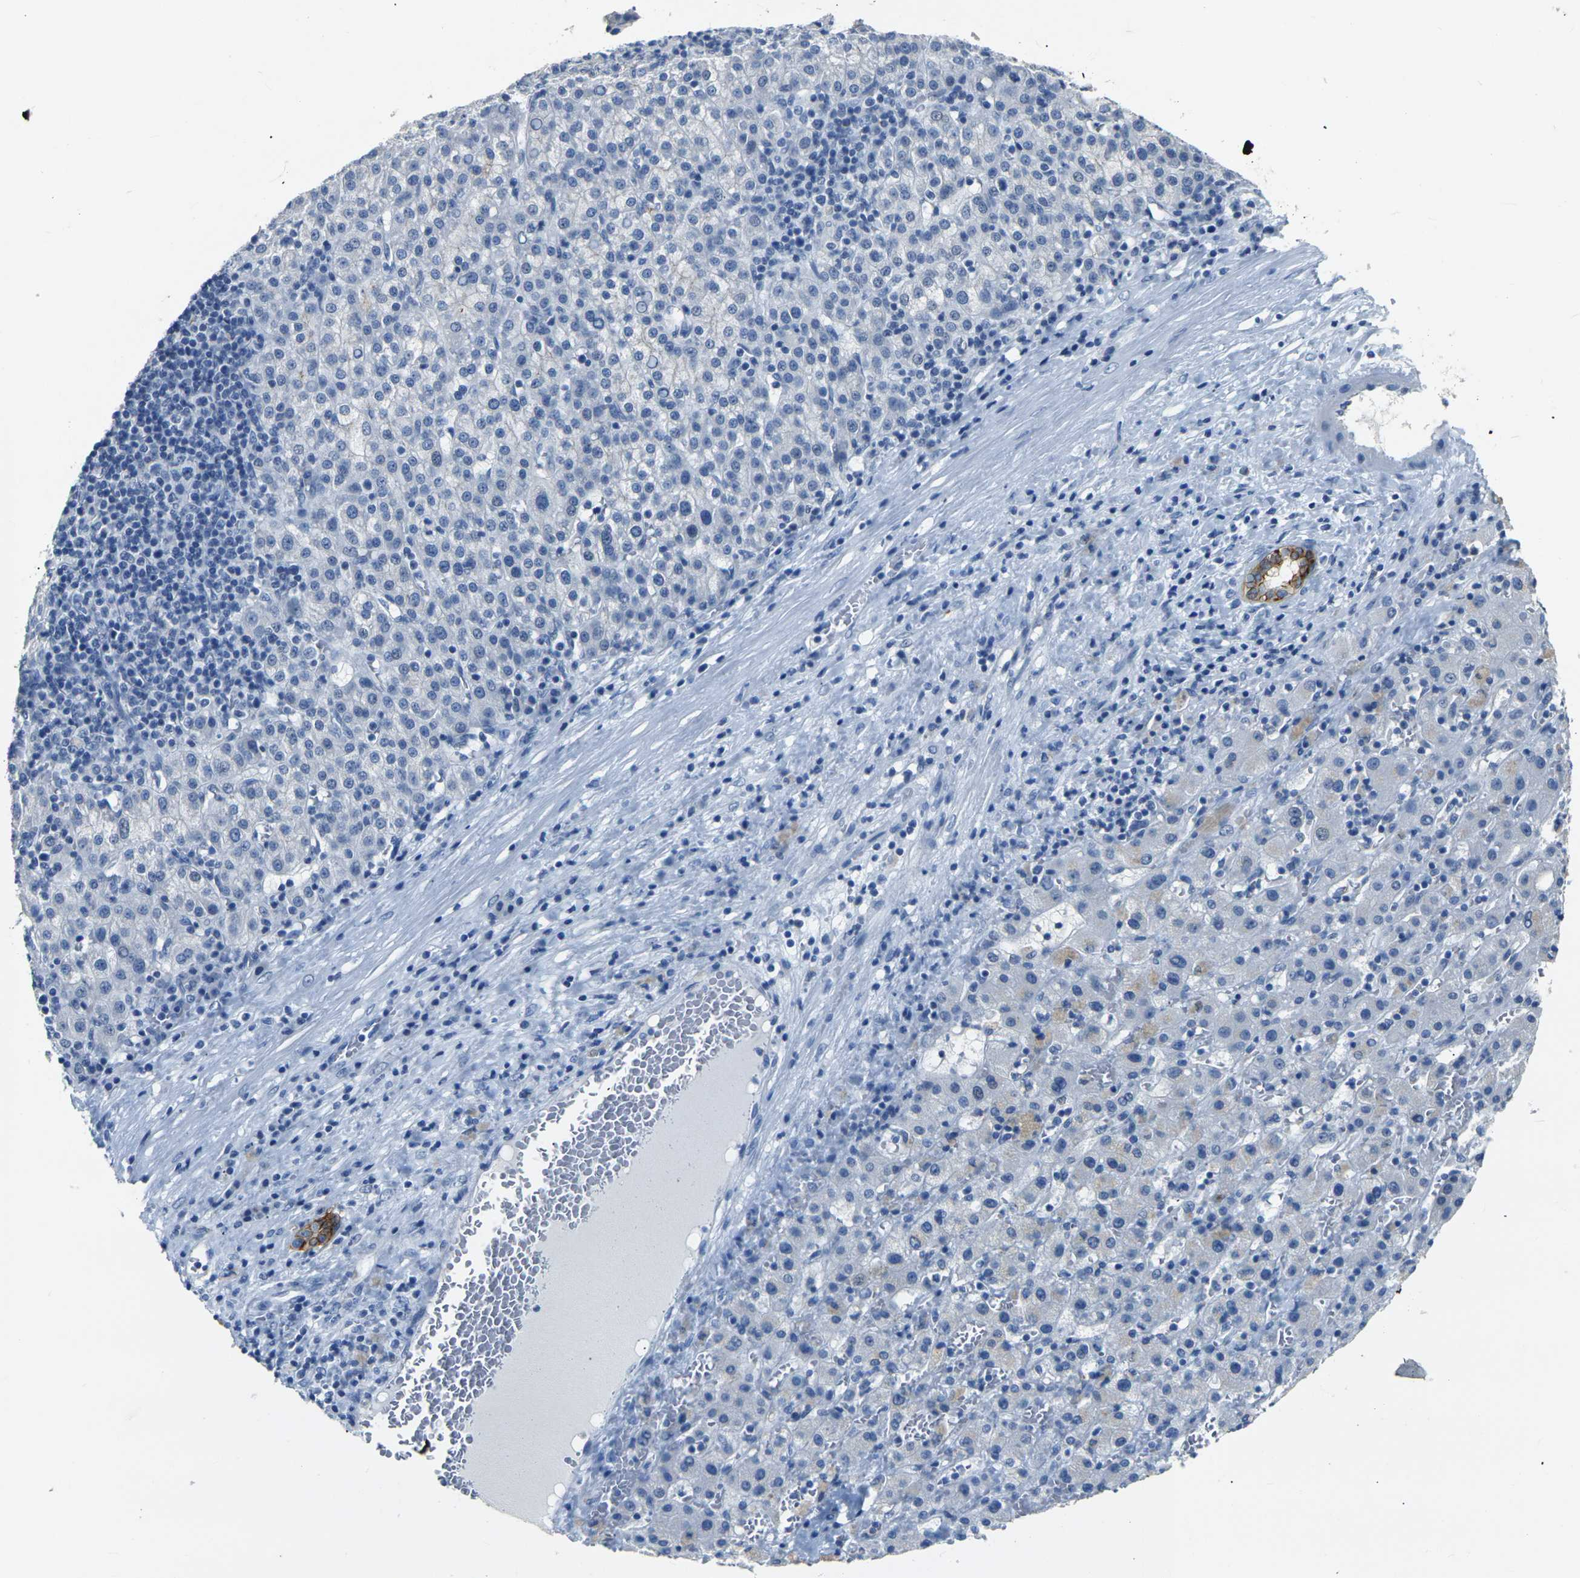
{"staining": {"intensity": "negative", "quantity": "none", "location": "none"}, "tissue": "liver cancer", "cell_type": "Tumor cells", "image_type": "cancer", "snomed": [{"axis": "morphology", "description": "Carcinoma, Hepatocellular, NOS"}, {"axis": "topography", "description": "Liver"}], "caption": "Histopathology image shows no protein staining in tumor cells of liver cancer (hepatocellular carcinoma) tissue.", "gene": "CLDN7", "patient": {"sex": "female", "age": 58}}